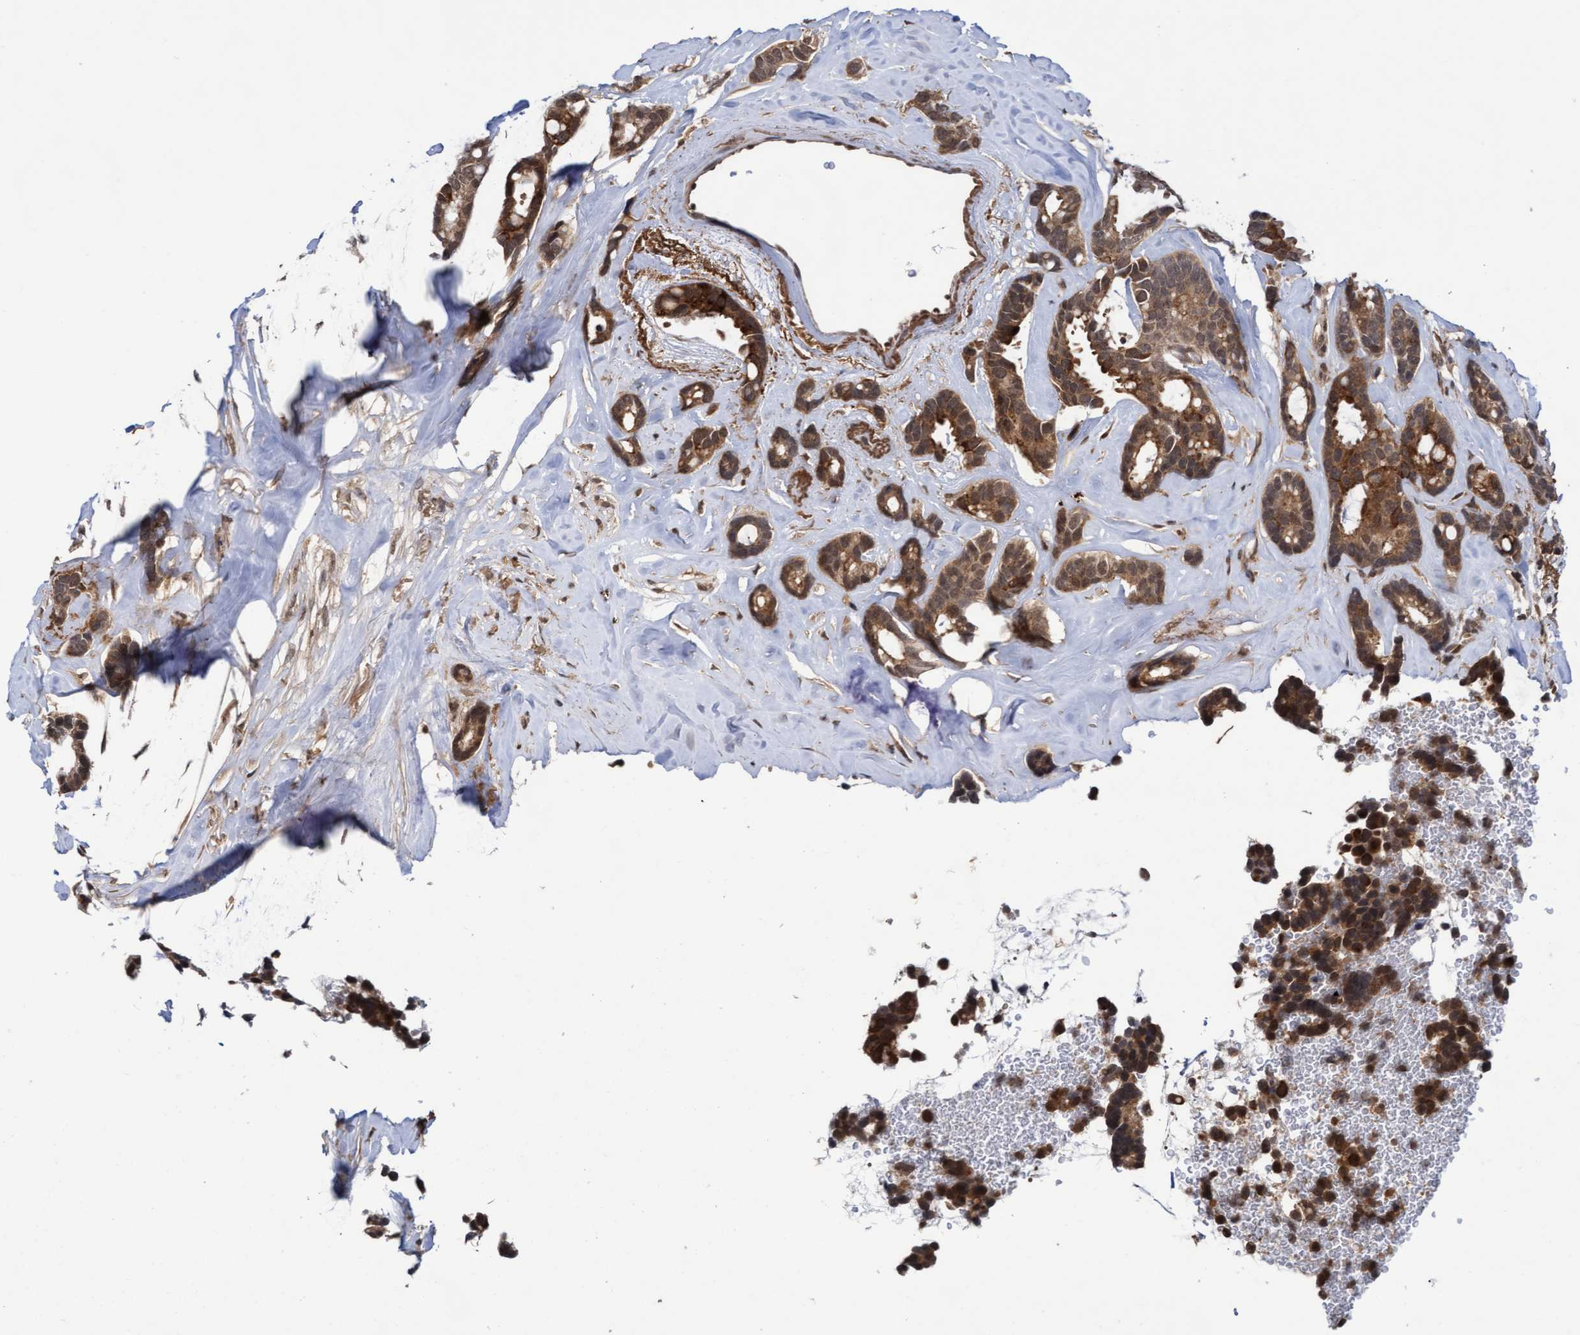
{"staining": {"intensity": "moderate", "quantity": ">75%", "location": "cytoplasmic/membranous"}, "tissue": "breast cancer", "cell_type": "Tumor cells", "image_type": "cancer", "snomed": [{"axis": "morphology", "description": "Duct carcinoma"}, {"axis": "topography", "description": "Breast"}], "caption": "Tumor cells display medium levels of moderate cytoplasmic/membranous positivity in approximately >75% of cells in breast intraductal carcinoma.", "gene": "WASF1", "patient": {"sex": "female", "age": 87}}